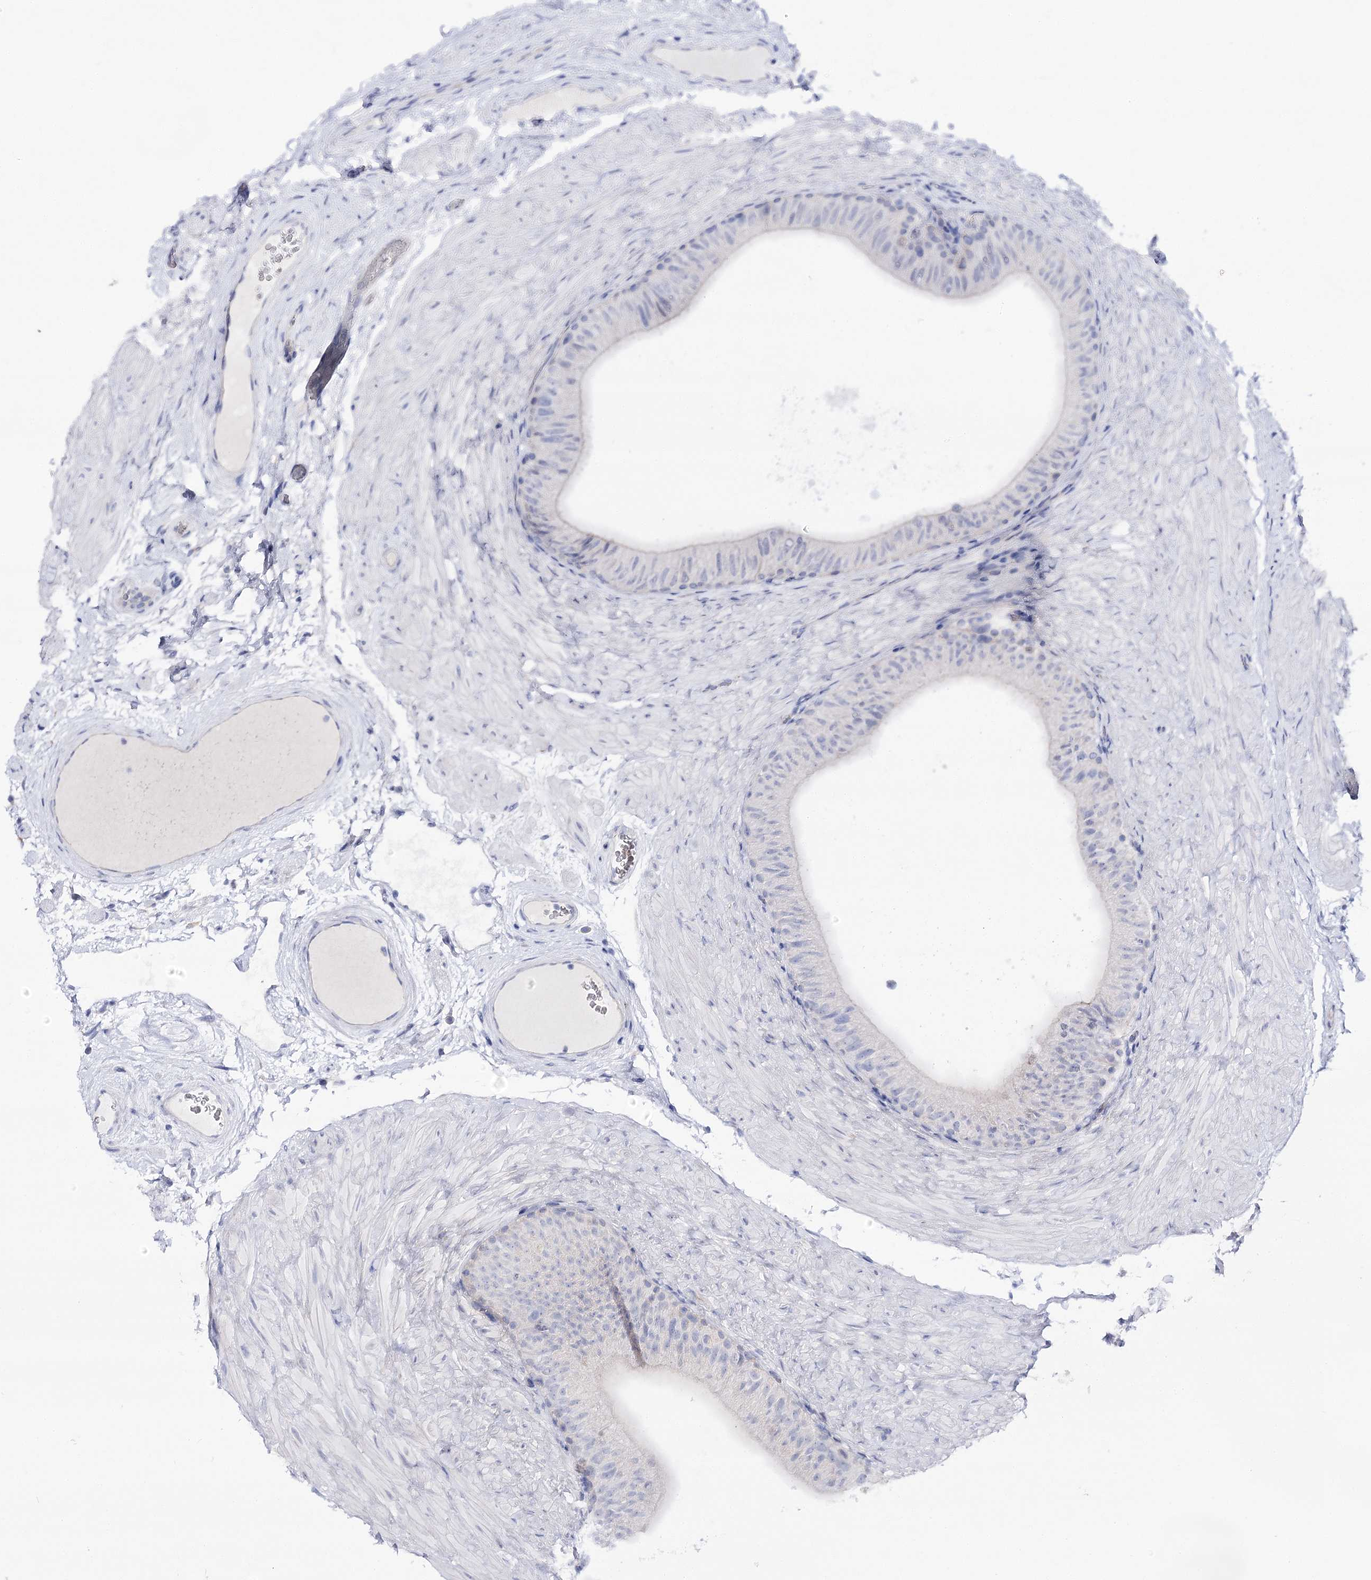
{"staining": {"intensity": "negative", "quantity": "none", "location": "none"}, "tissue": "epididymis", "cell_type": "Glandular cells", "image_type": "normal", "snomed": [{"axis": "morphology", "description": "Normal tissue, NOS"}, {"axis": "topography", "description": "Epididymis"}], "caption": "High magnification brightfield microscopy of benign epididymis stained with DAB (3,3'-diaminobenzidine) (brown) and counterstained with hematoxylin (blue): glandular cells show no significant positivity. (IHC, brightfield microscopy, high magnification).", "gene": "NRAP", "patient": {"sex": "male", "age": 49}}